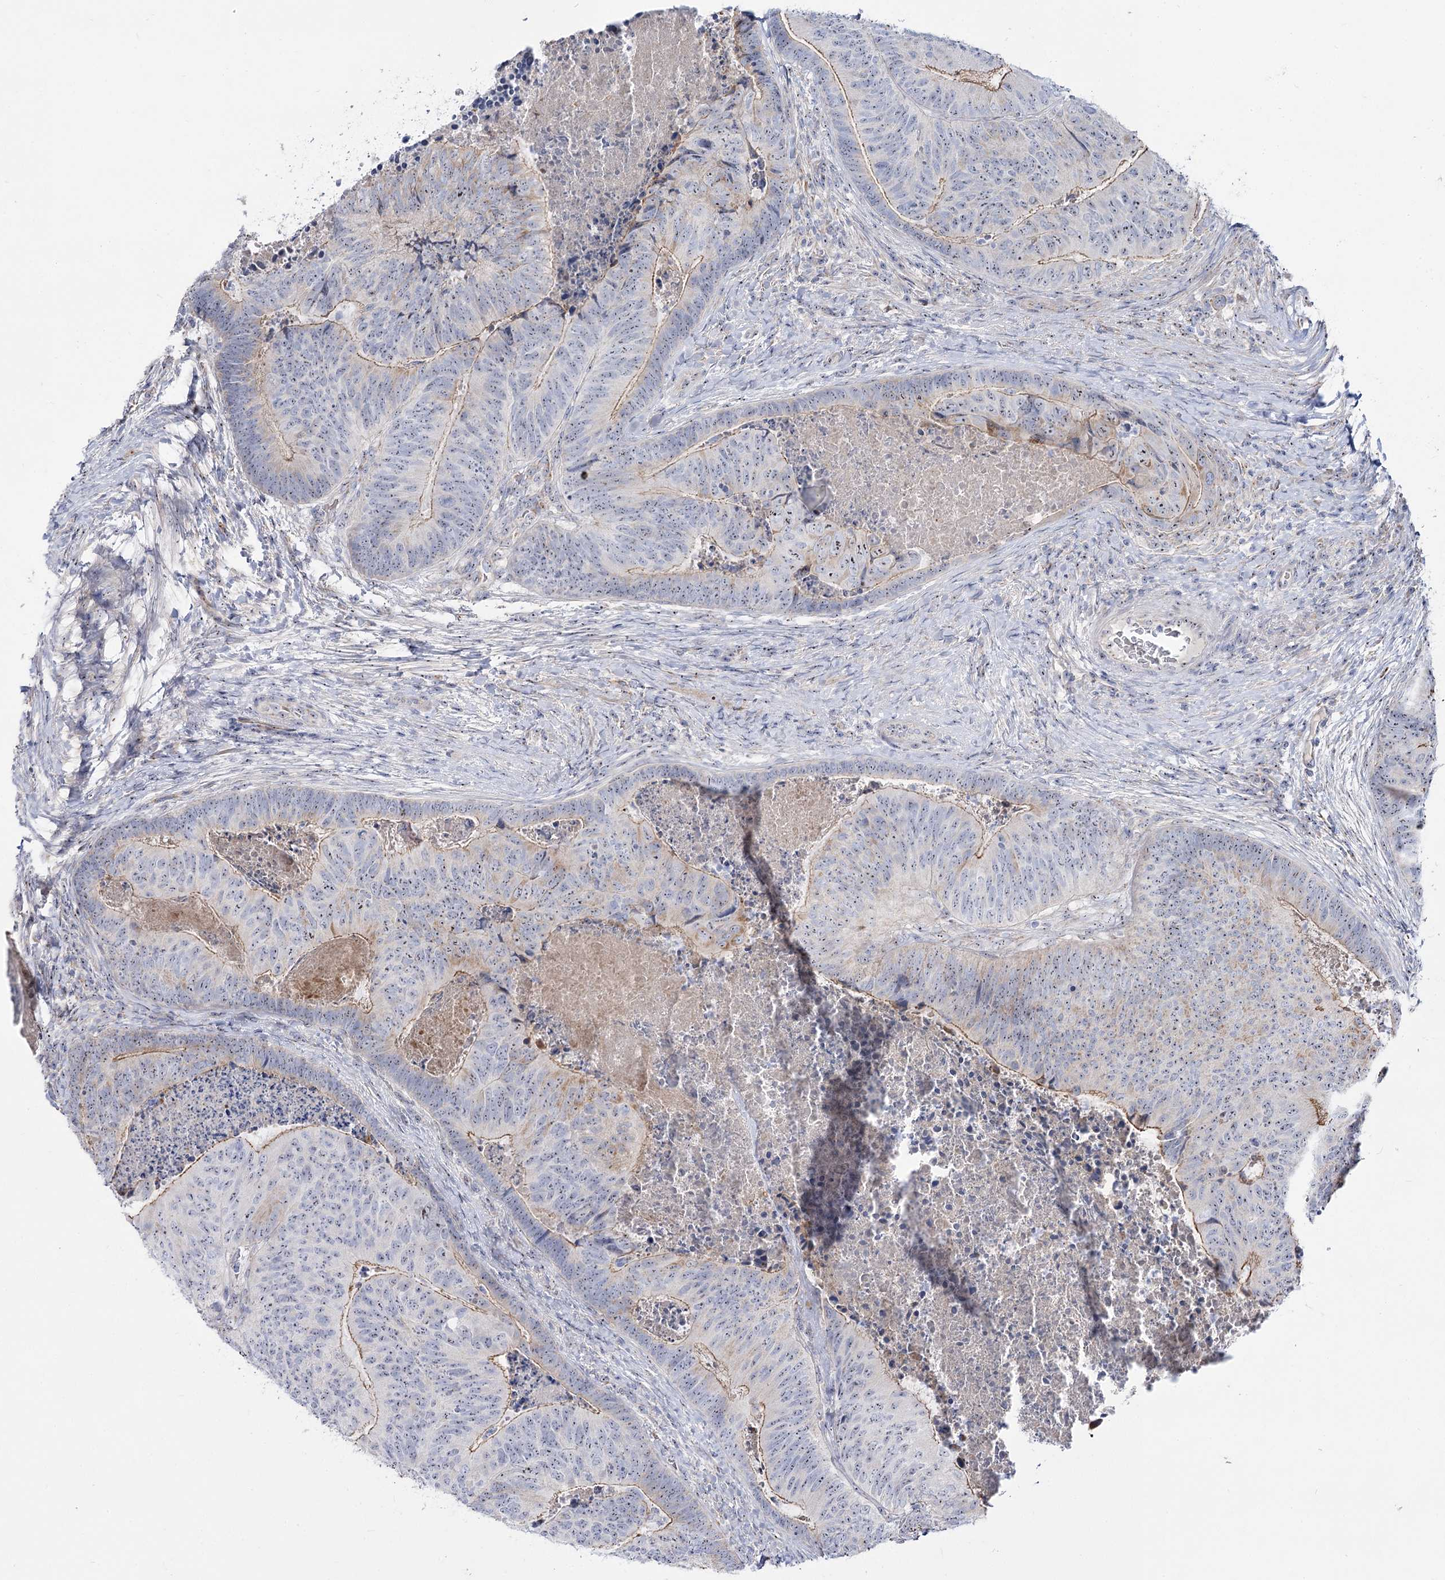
{"staining": {"intensity": "moderate", "quantity": "25%-75%", "location": "cytoplasmic/membranous,nuclear"}, "tissue": "colorectal cancer", "cell_type": "Tumor cells", "image_type": "cancer", "snomed": [{"axis": "morphology", "description": "Adenocarcinoma, NOS"}, {"axis": "topography", "description": "Colon"}], "caption": "A high-resolution micrograph shows immunohistochemistry staining of colorectal cancer, which reveals moderate cytoplasmic/membranous and nuclear expression in approximately 25%-75% of tumor cells.", "gene": "SUOX", "patient": {"sex": "female", "age": 67}}